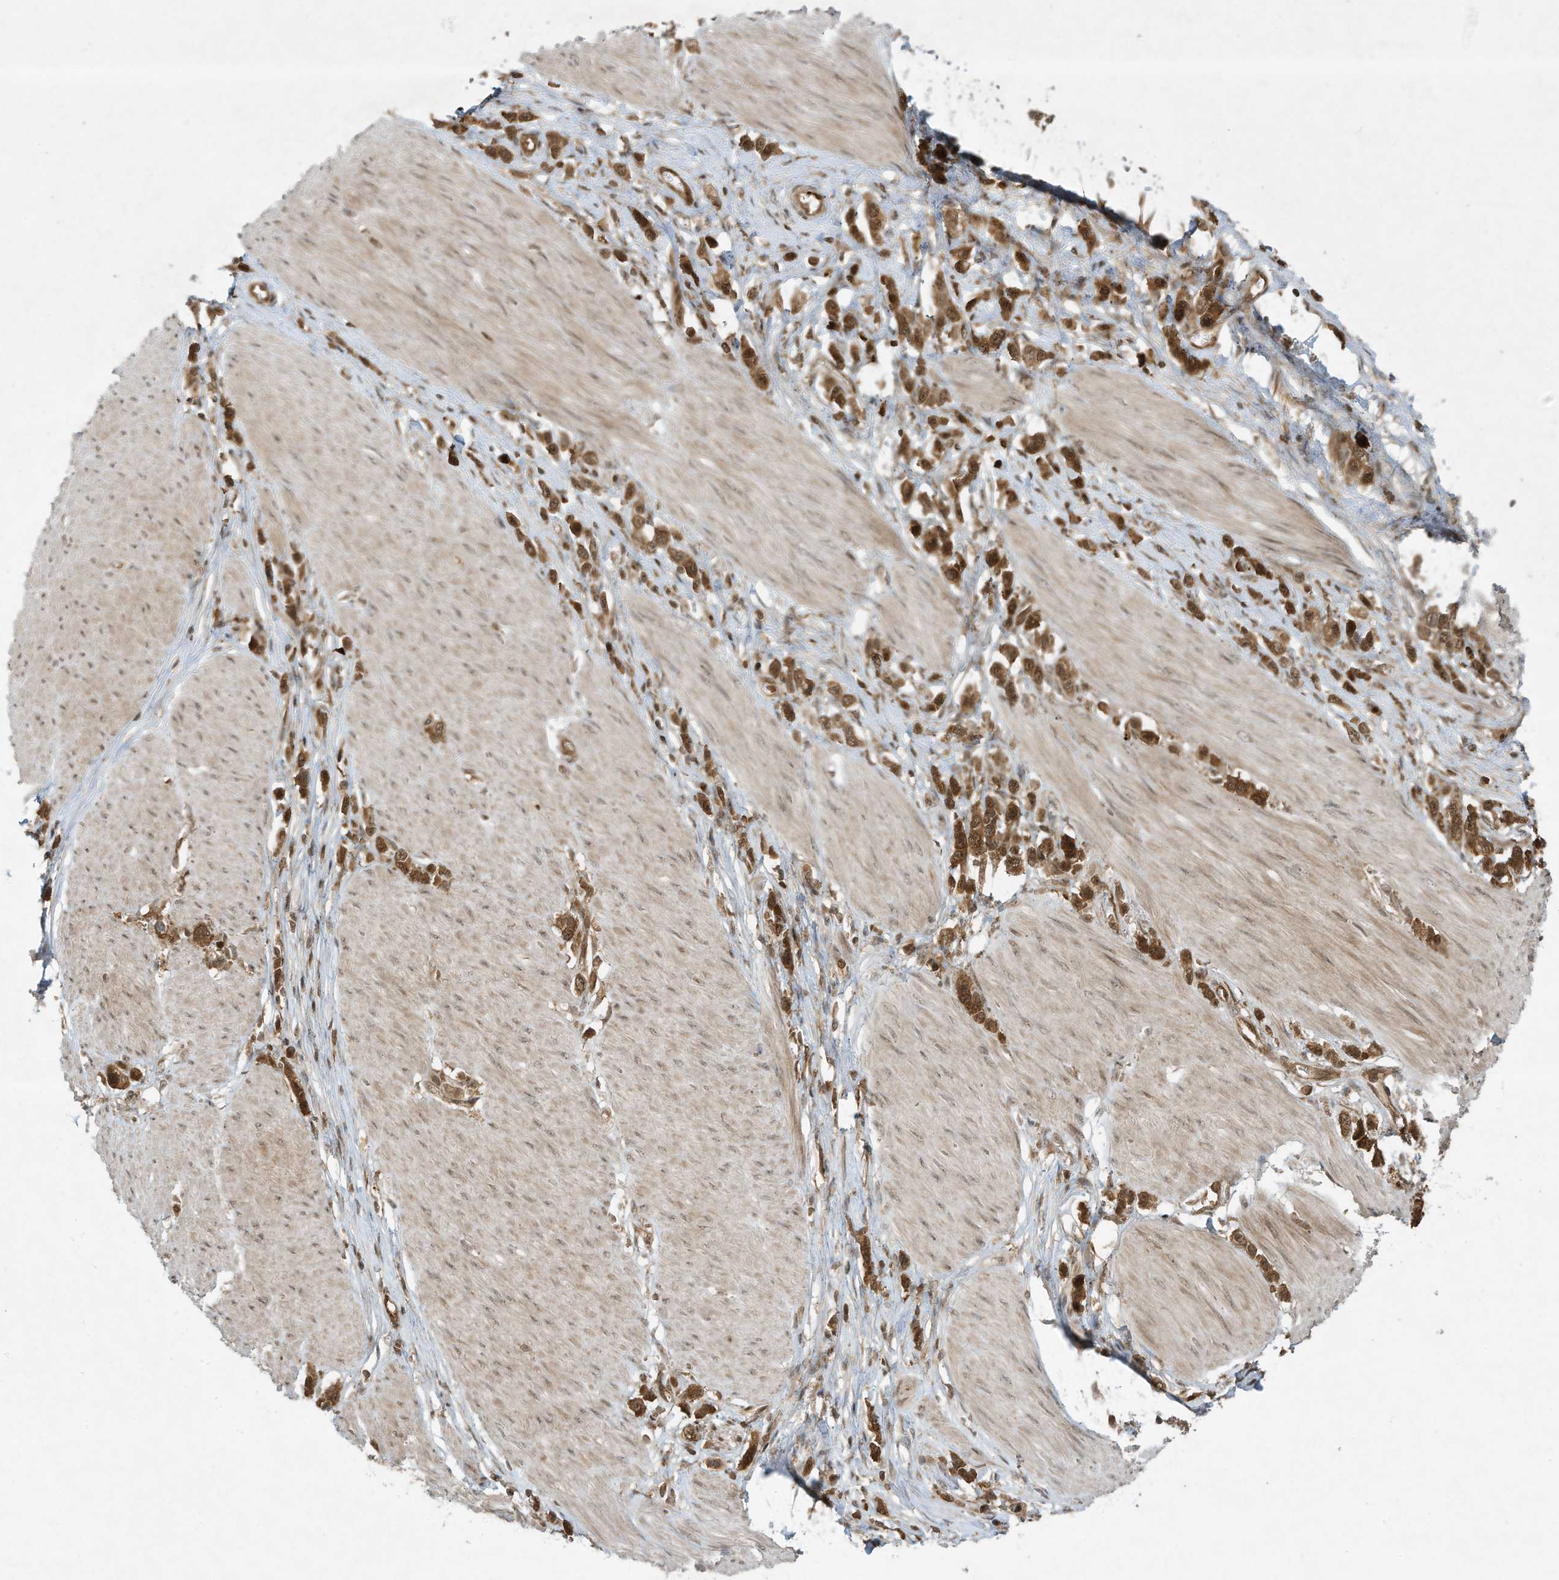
{"staining": {"intensity": "strong", "quantity": ">75%", "location": "cytoplasmic/membranous,nuclear"}, "tissue": "stomach cancer", "cell_type": "Tumor cells", "image_type": "cancer", "snomed": [{"axis": "morphology", "description": "Adenocarcinoma, NOS"}, {"axis": "topography", "description": "Stomach"}], "caption": "Immunohistochemistry (IHC) (DAB (3,3'-diaminobenzidine)) staining of human stomach adenocarcinoma displays strong cytoplasmic/membranous and nuclear protein positivity in about >75% of tumor cells. (Stains: DAB (3,3'-diaminobenzidine) in brown, nuclei in blue, Microscopy: brightfield microscopy at high magnification).", "gene": "CERT1", "patient": {"sex": "female", "age": 65}}